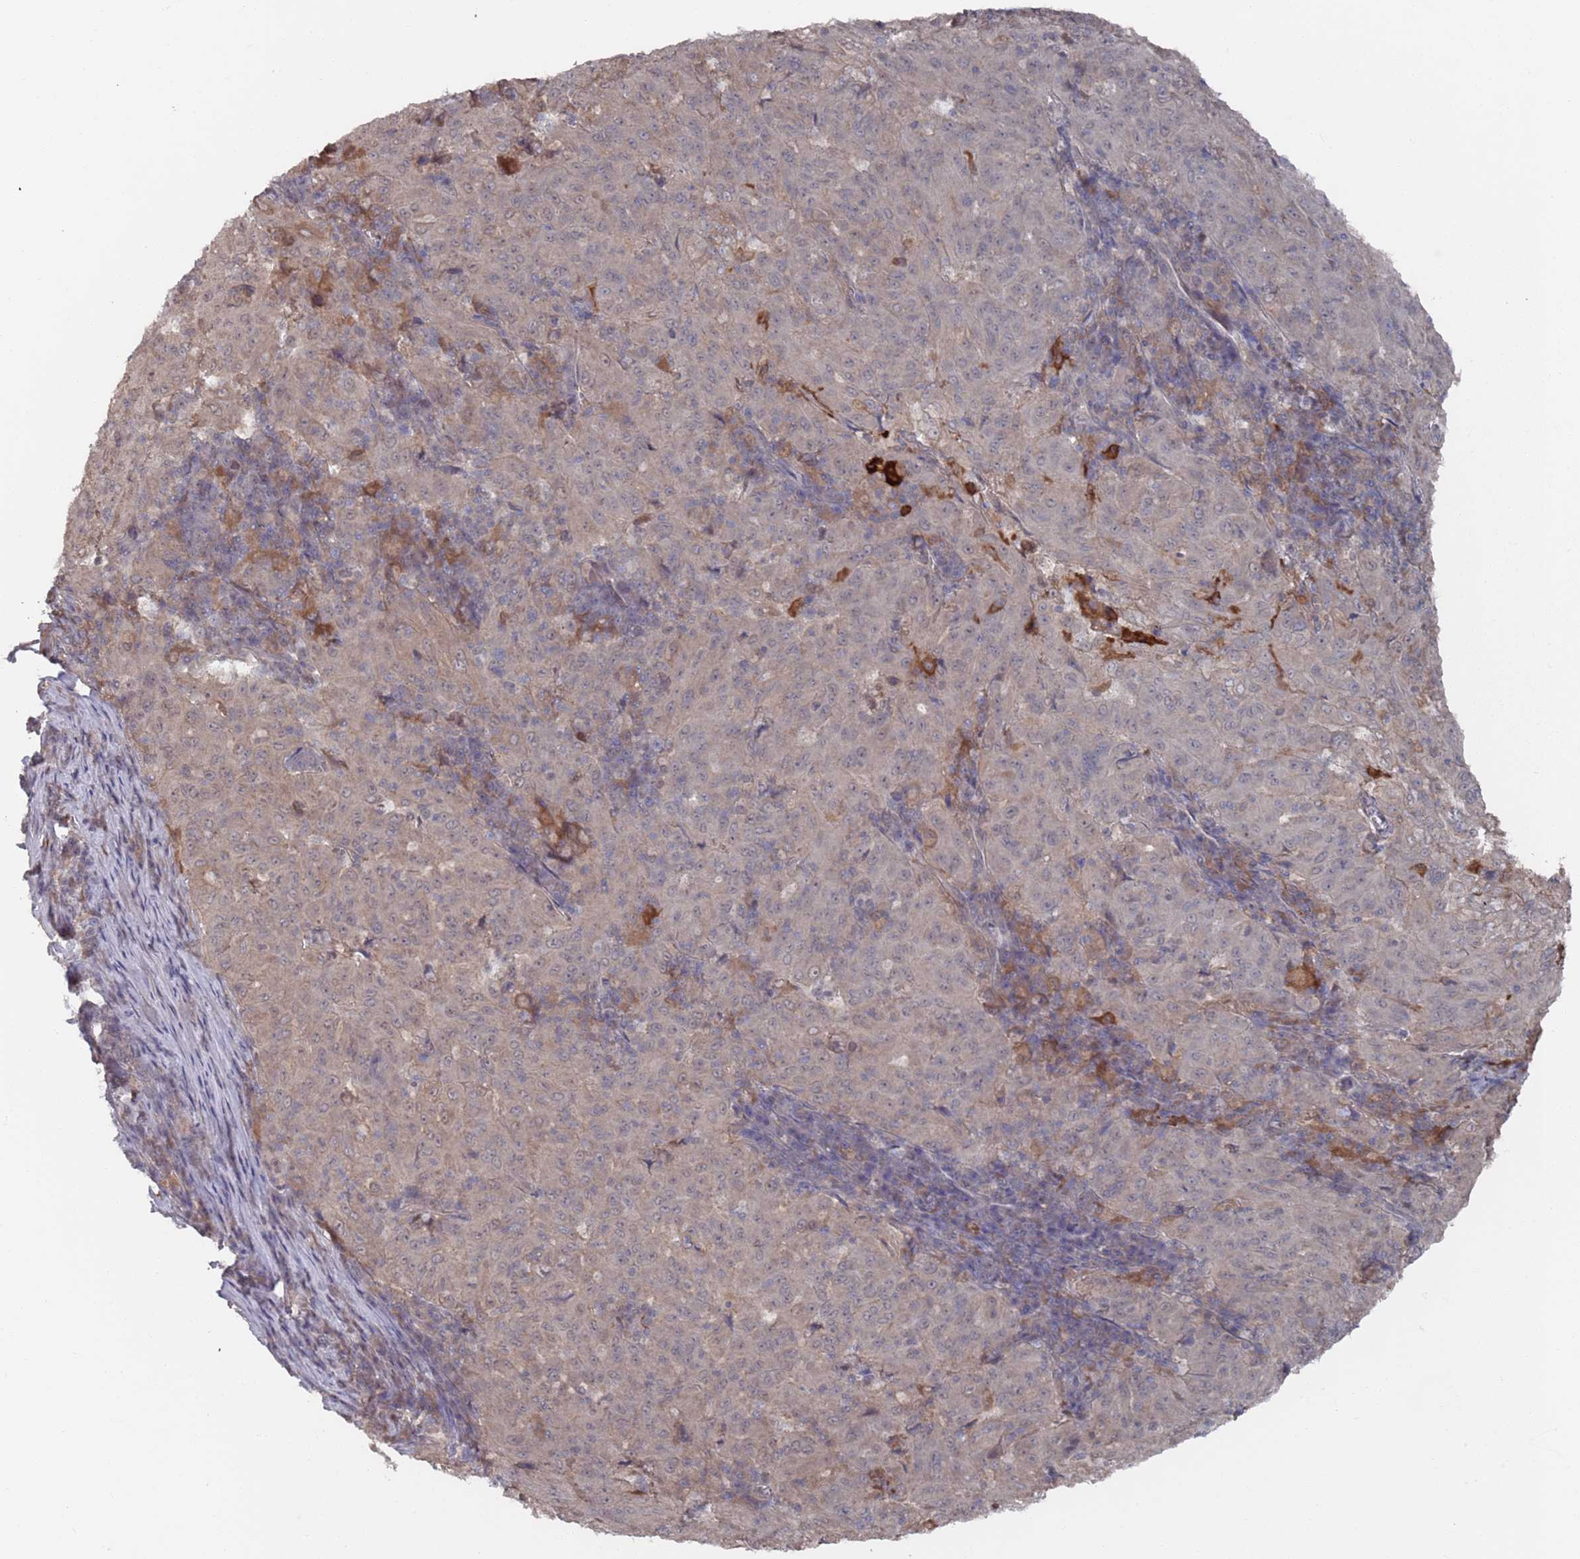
{"staining": {"intensity": "weak", "quantity": "25%-75%", "location": "cytoplasmic/membranous"}, "tissue": "pancreatic cancer", "cell_type": "Tumor cells", "image_type": "cancer", "snomed": [{"axis": "morphology", "description": "Adenocarcinoma, NOS"}, {"axis": "topography", "description": "Pancreas"}], "caption": "A histopathology image of human pancreatic cancer (adenocarcinoma) stained for a protein exhibits weak cytoplasmic/membranous brown staining in tumor cells.", "gene": "DGKD", "patient": {"sex": "male", "age": 63}}